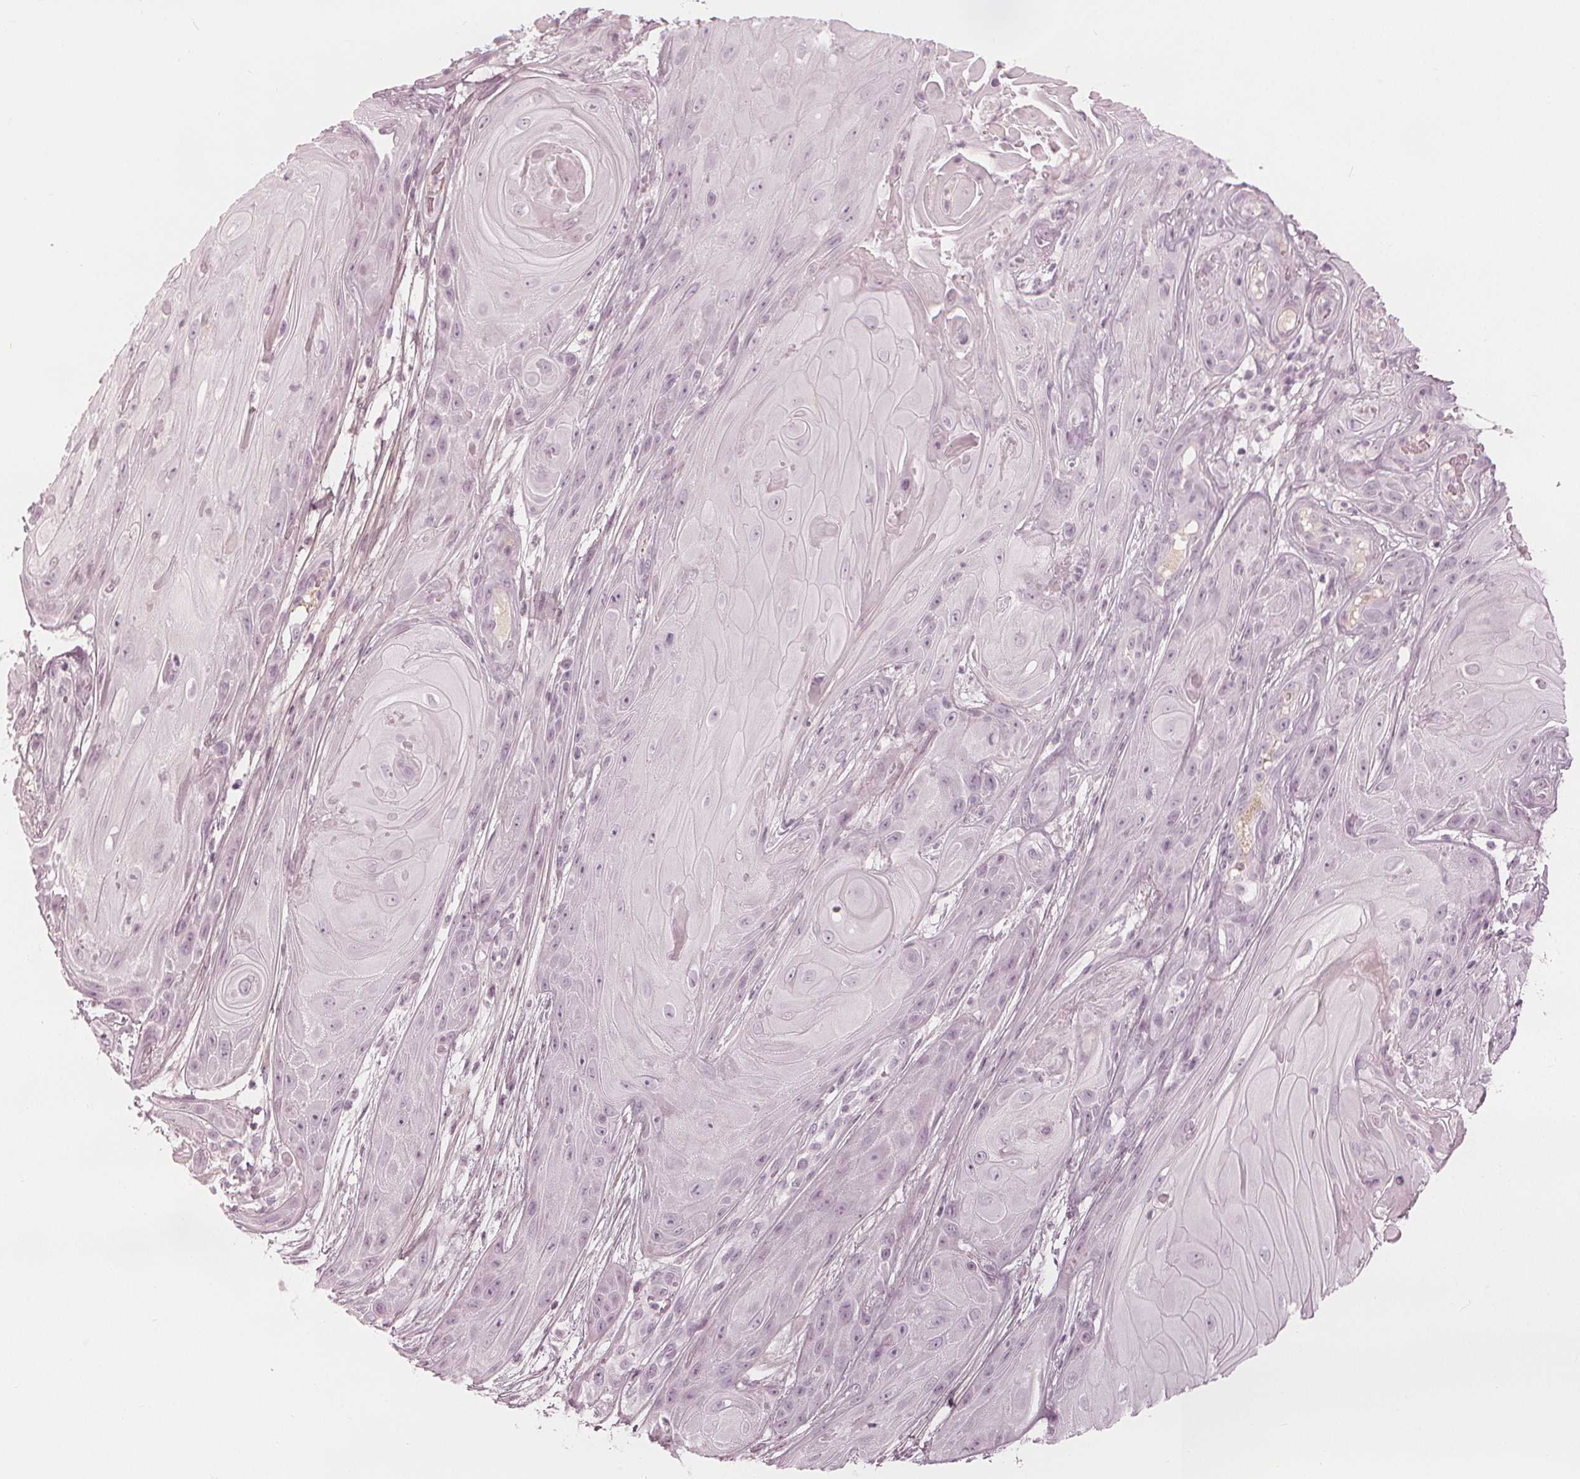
{"staining": {"intensity": "negative", "quantity": "none", "location": "none"}, "tissue": "skin cancer", "cell_type": "Tumor cells", "image_type": "cancer", "snomed": [{"axis": "morphology", "description": "Squamous cell carcinoma, NOS"}, {"axis": "topography", "description": "Skin"}], "caption": "Skin cancer was stained to show a protein in brown. There is no significant positivity in tumor cells. (Immunohistochemistry (ihc), brightfield microscopy, high magnification).", "gene": "PAEP", "patient": {"sex": "male", "age": 62}}